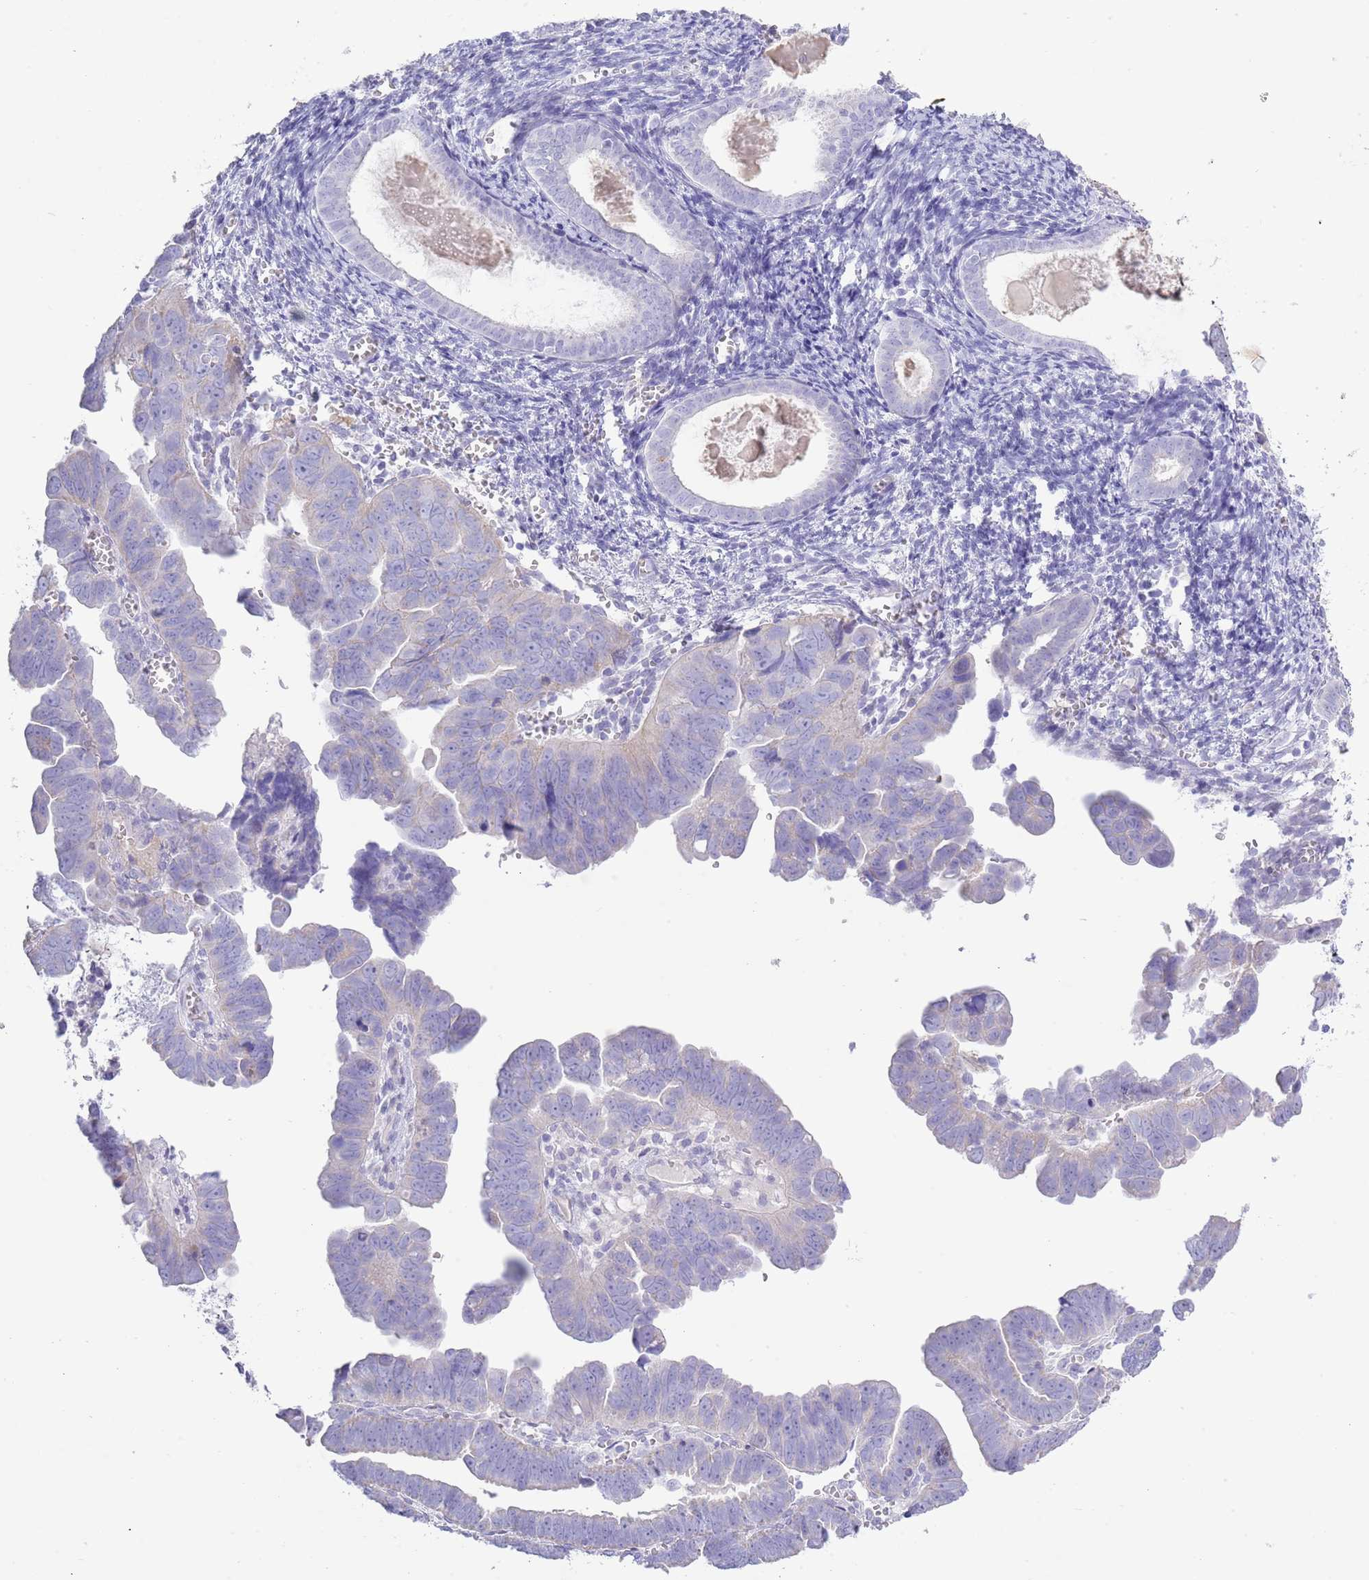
{"staining": {"intensity": "weak", "quantity": "<25%", "location": "cytoplasmic/membranous"}, "tissue": "endometrial cancer", "cell_type": "Tumor cells", "image_type": "cancer", "snomed": [{"axis": "morphology", "description": "Adenocarcinoma, NOS"}, {"axis": "topography", "description": "Endometrium"}], "caption": "Image shows no significant protein positivity in tumor cells of endometrial adenocarcinoma. The staining is performed using DAB (3,3'-diaminobenzidine) brown chromogen with nuclei counter-stained in using hematoxylin.", "gene": "ACR", "patient": {"sex": "female", "age": 75}}